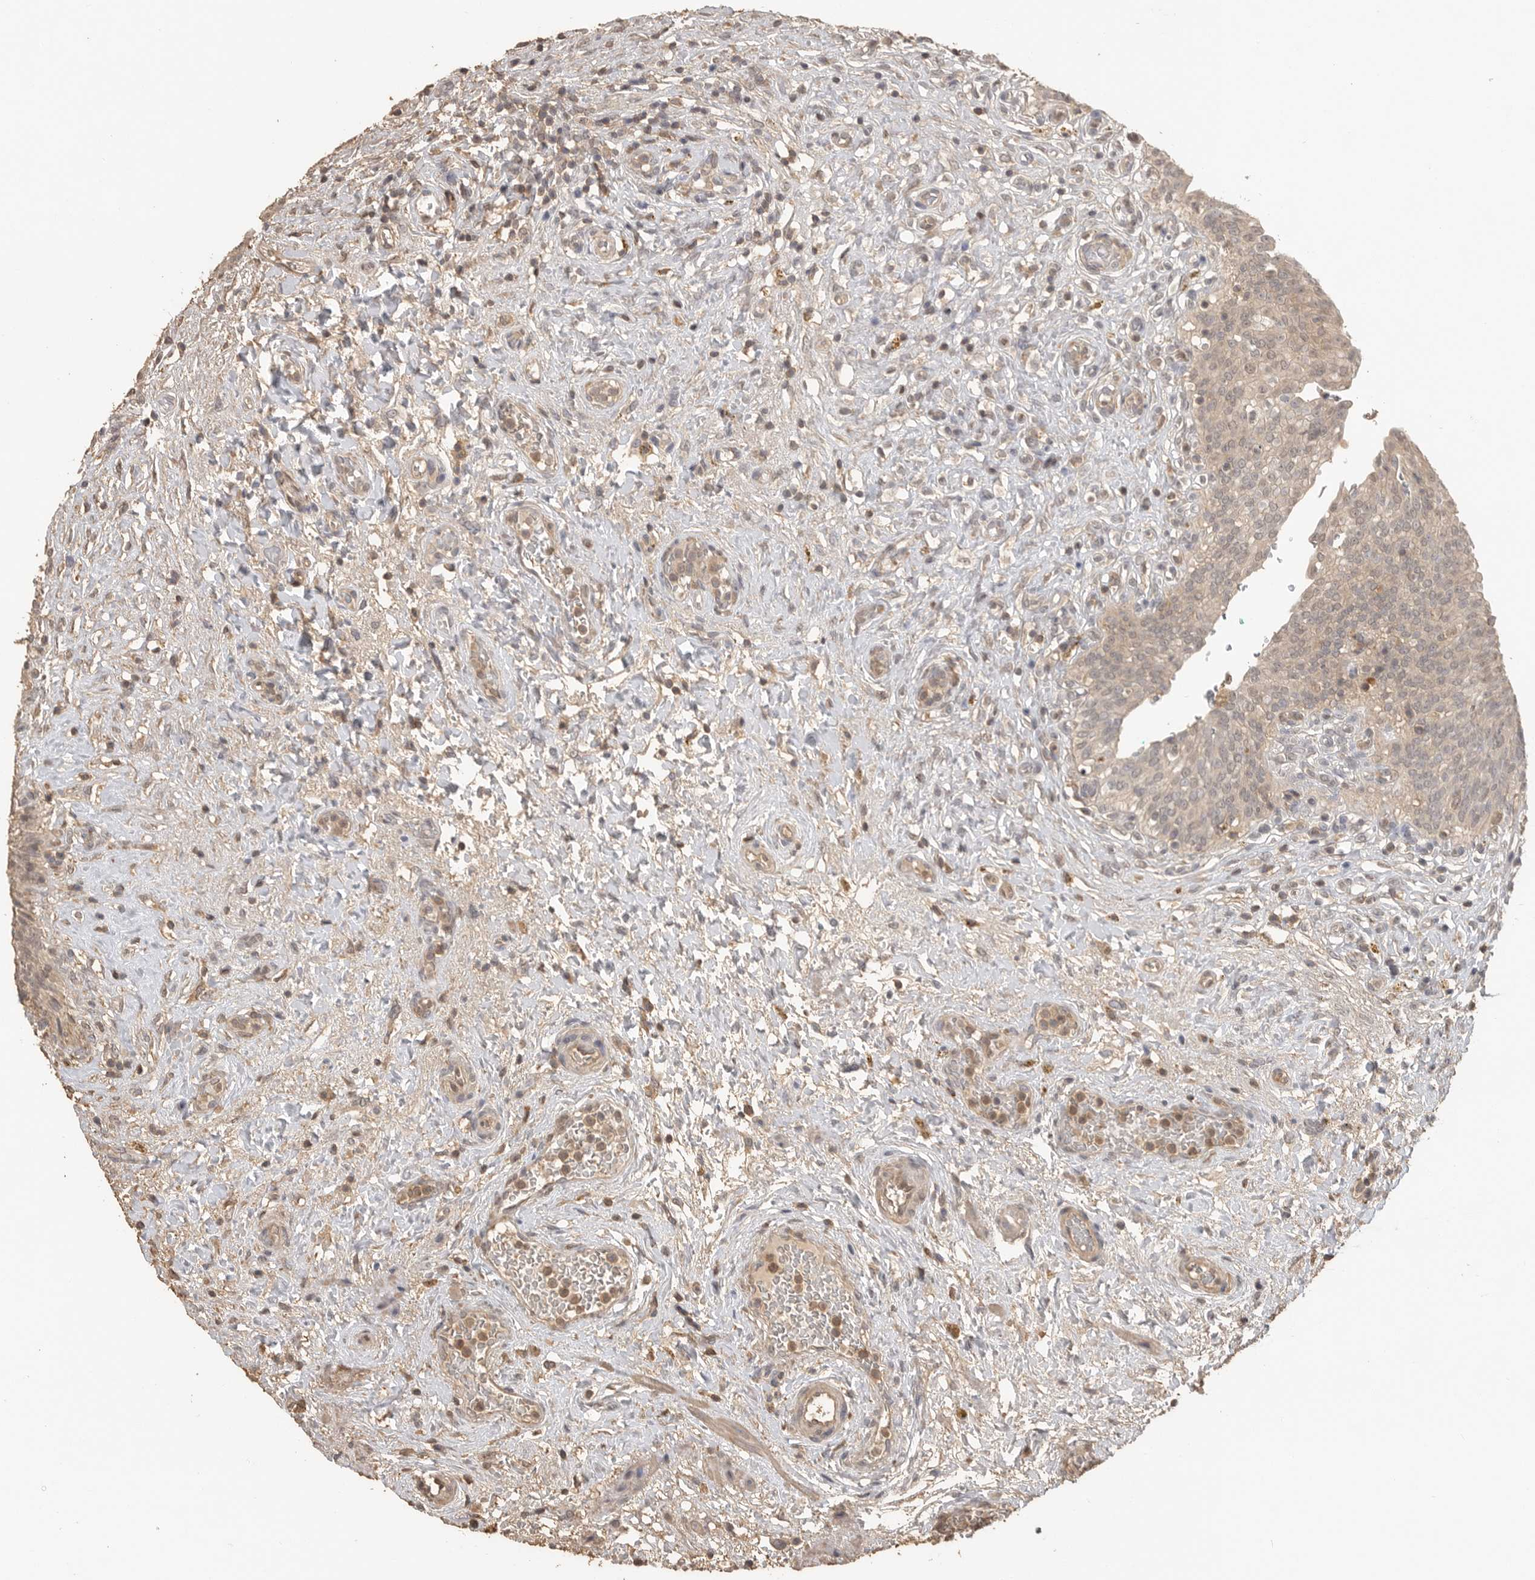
{"staining": {"intensity": "moderate", "quantity": "25%-75%", "location": "cytoplasmic/membranous,nuclear"}, "tissue": "urinary bladder", "cell_type": "Urothelial cells", "image_type": "normal", "snomed": [{"axis": "morphology", "description": "Urothelial carcinoma, High grade"}, {"axis": "topography", "description": "Urinary bladder"}], "caption": "This histopathology image demonstrates benign urinary bladder stained with immunohistochemistry to label a protein in brown. The cytoplasmic/membranous,nuclear of urothelial cells show moderate positivity for the protein. Nuclei are counter-stained blue.", "gene": "MAP2K1", "patient": {"sex": "male", "age": 46}}